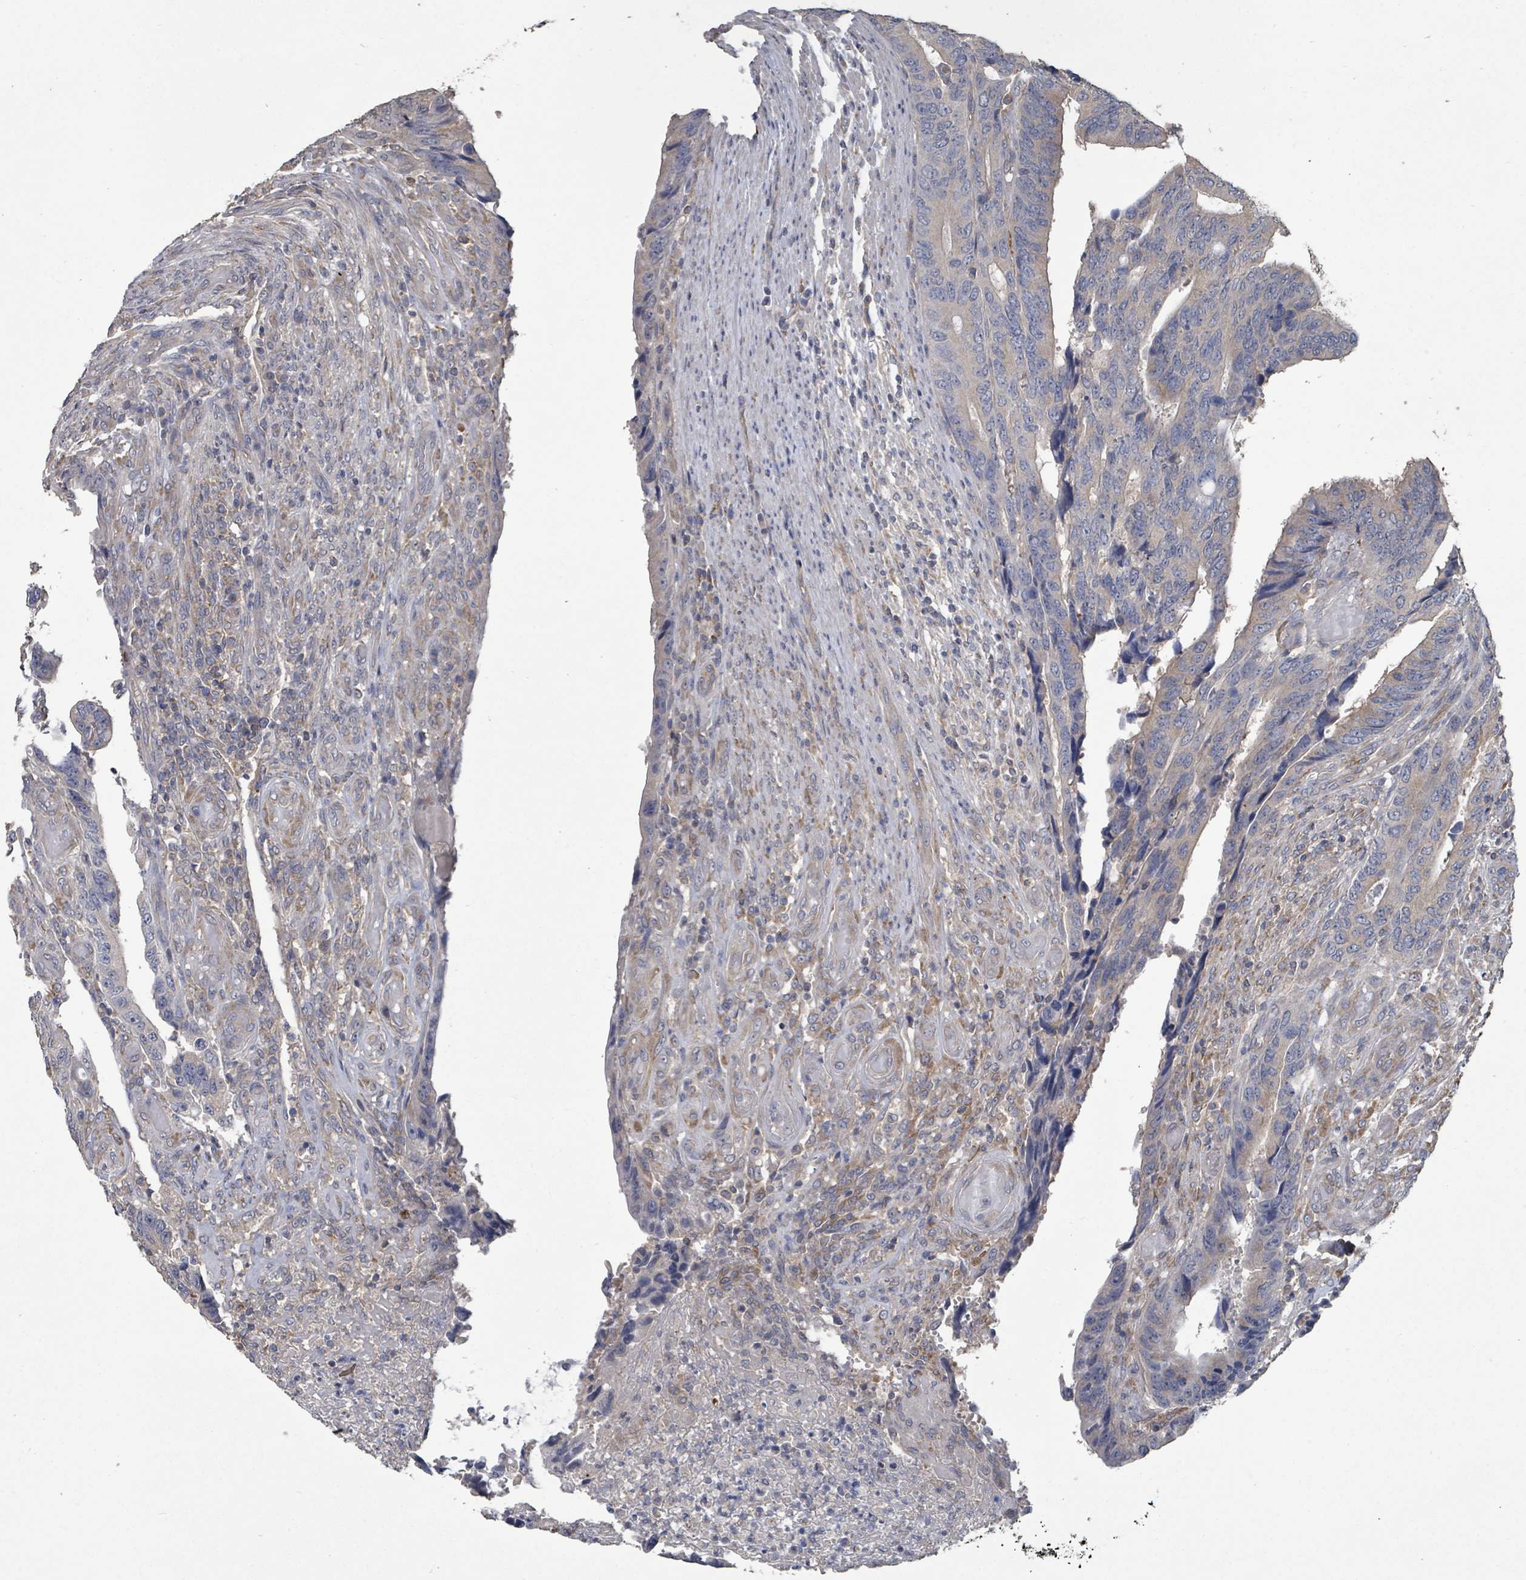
{"staining": {"intensity": "weak", "quantity": "25%-75%", "location": "cytoplasmic/membranous"}, "tissue": "colorectal cancer", "cell_type": "Tumor cells", "image_type": "cancer", "snomed": [{"axis": "morphology", "description": "Adenocarcinoma, NOS"}, {"axis": "topography", "description": "Colon"}], "caption": "Colorectal cancer (adenocarcinoma) tissue displays weak cytoplasmic/membranous expression in about 25%-75% of tumor cells, visualized by immunohistochemistry.", "gene": "SLC9A7", "patient": {"sex": "male", "age": 87}}